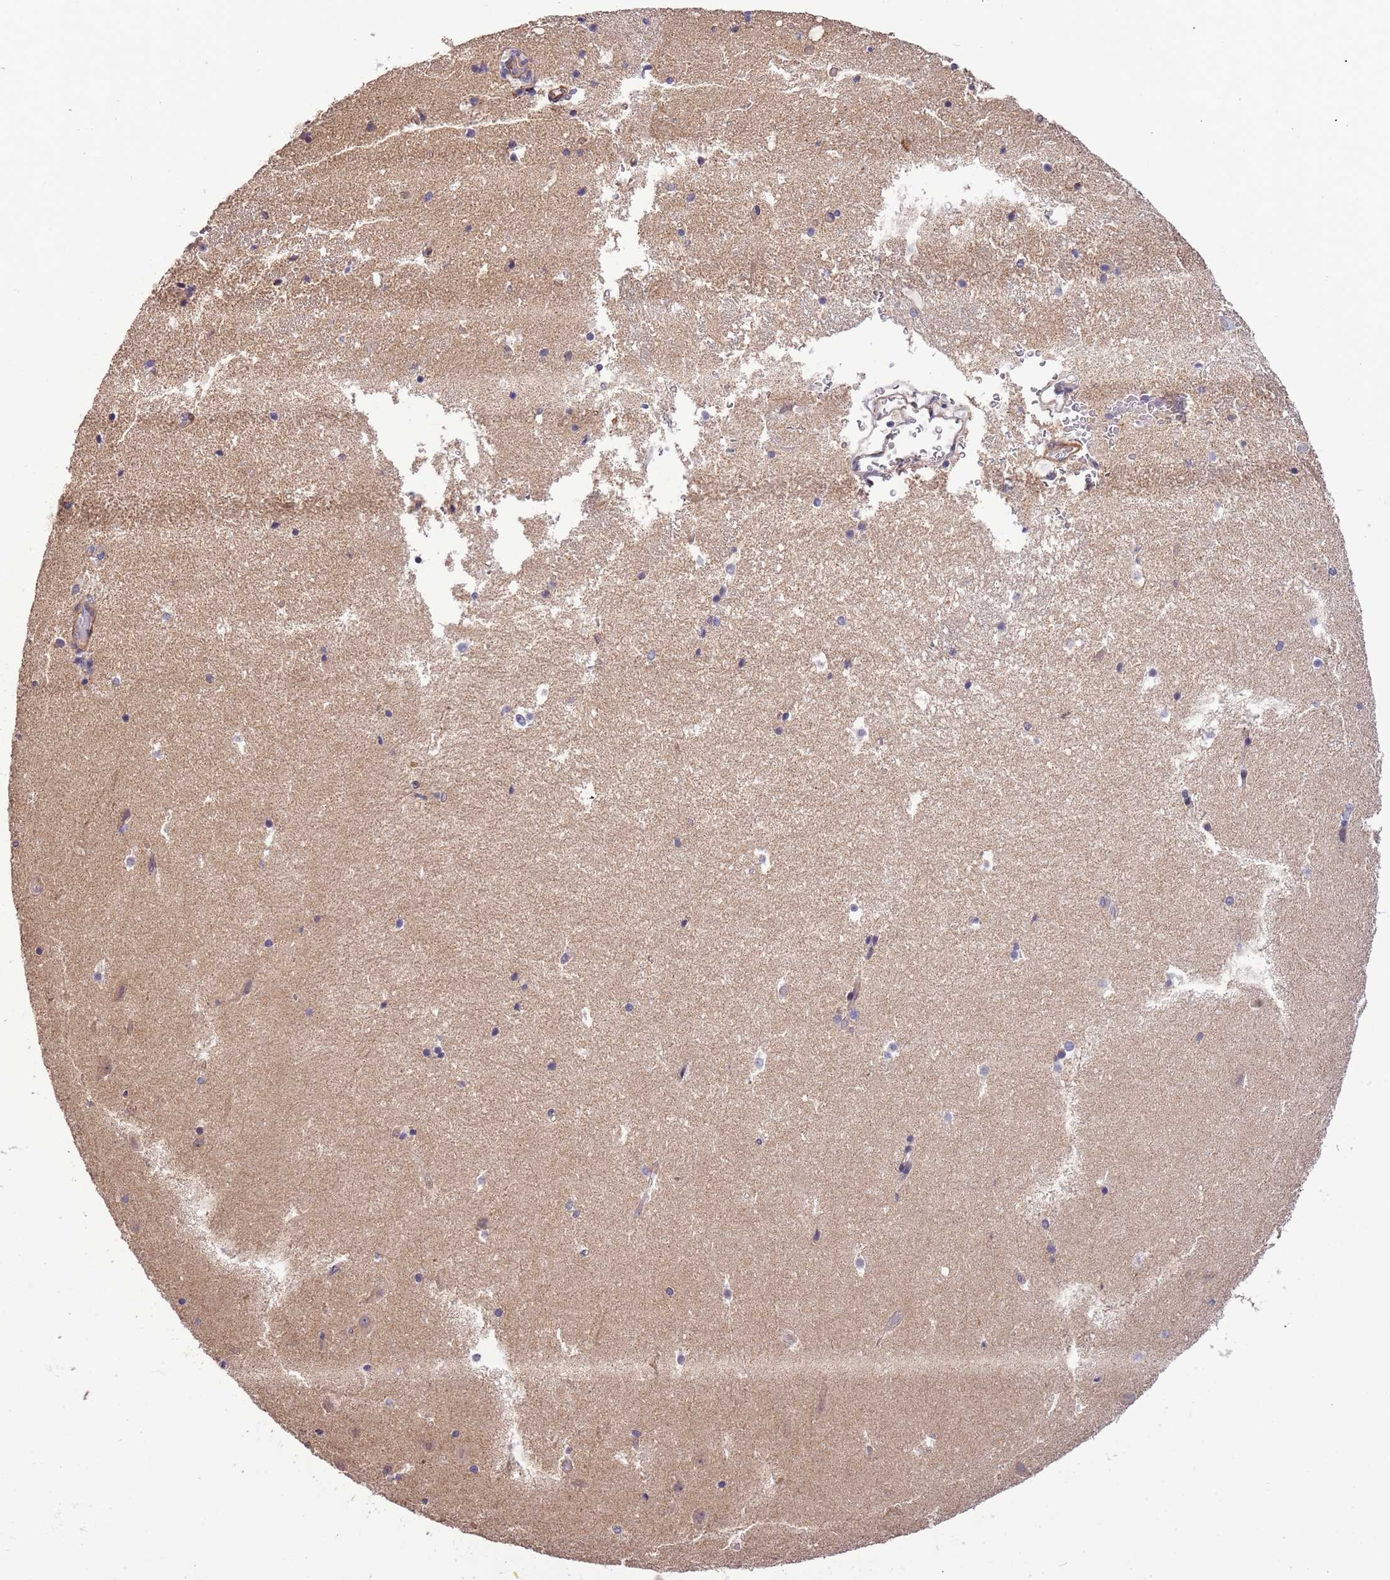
{"staining": {"intensity": "negative", "quantity": "none", "location": "none"}, "tissue": "hippocampus", "cell_type": "Glial cells", "image_type": "normal", "snomed": [{"axis": "morphology", "description": "Normal tissue, NOS"}, {"axis": "topography", "description": "Hippocampus"}], "caption": "The IHC histopathology image has no significant expression in glial cells of hippocampus.", "gene": "LAMB4", "patient": {"sex": "female", "age": 52}}